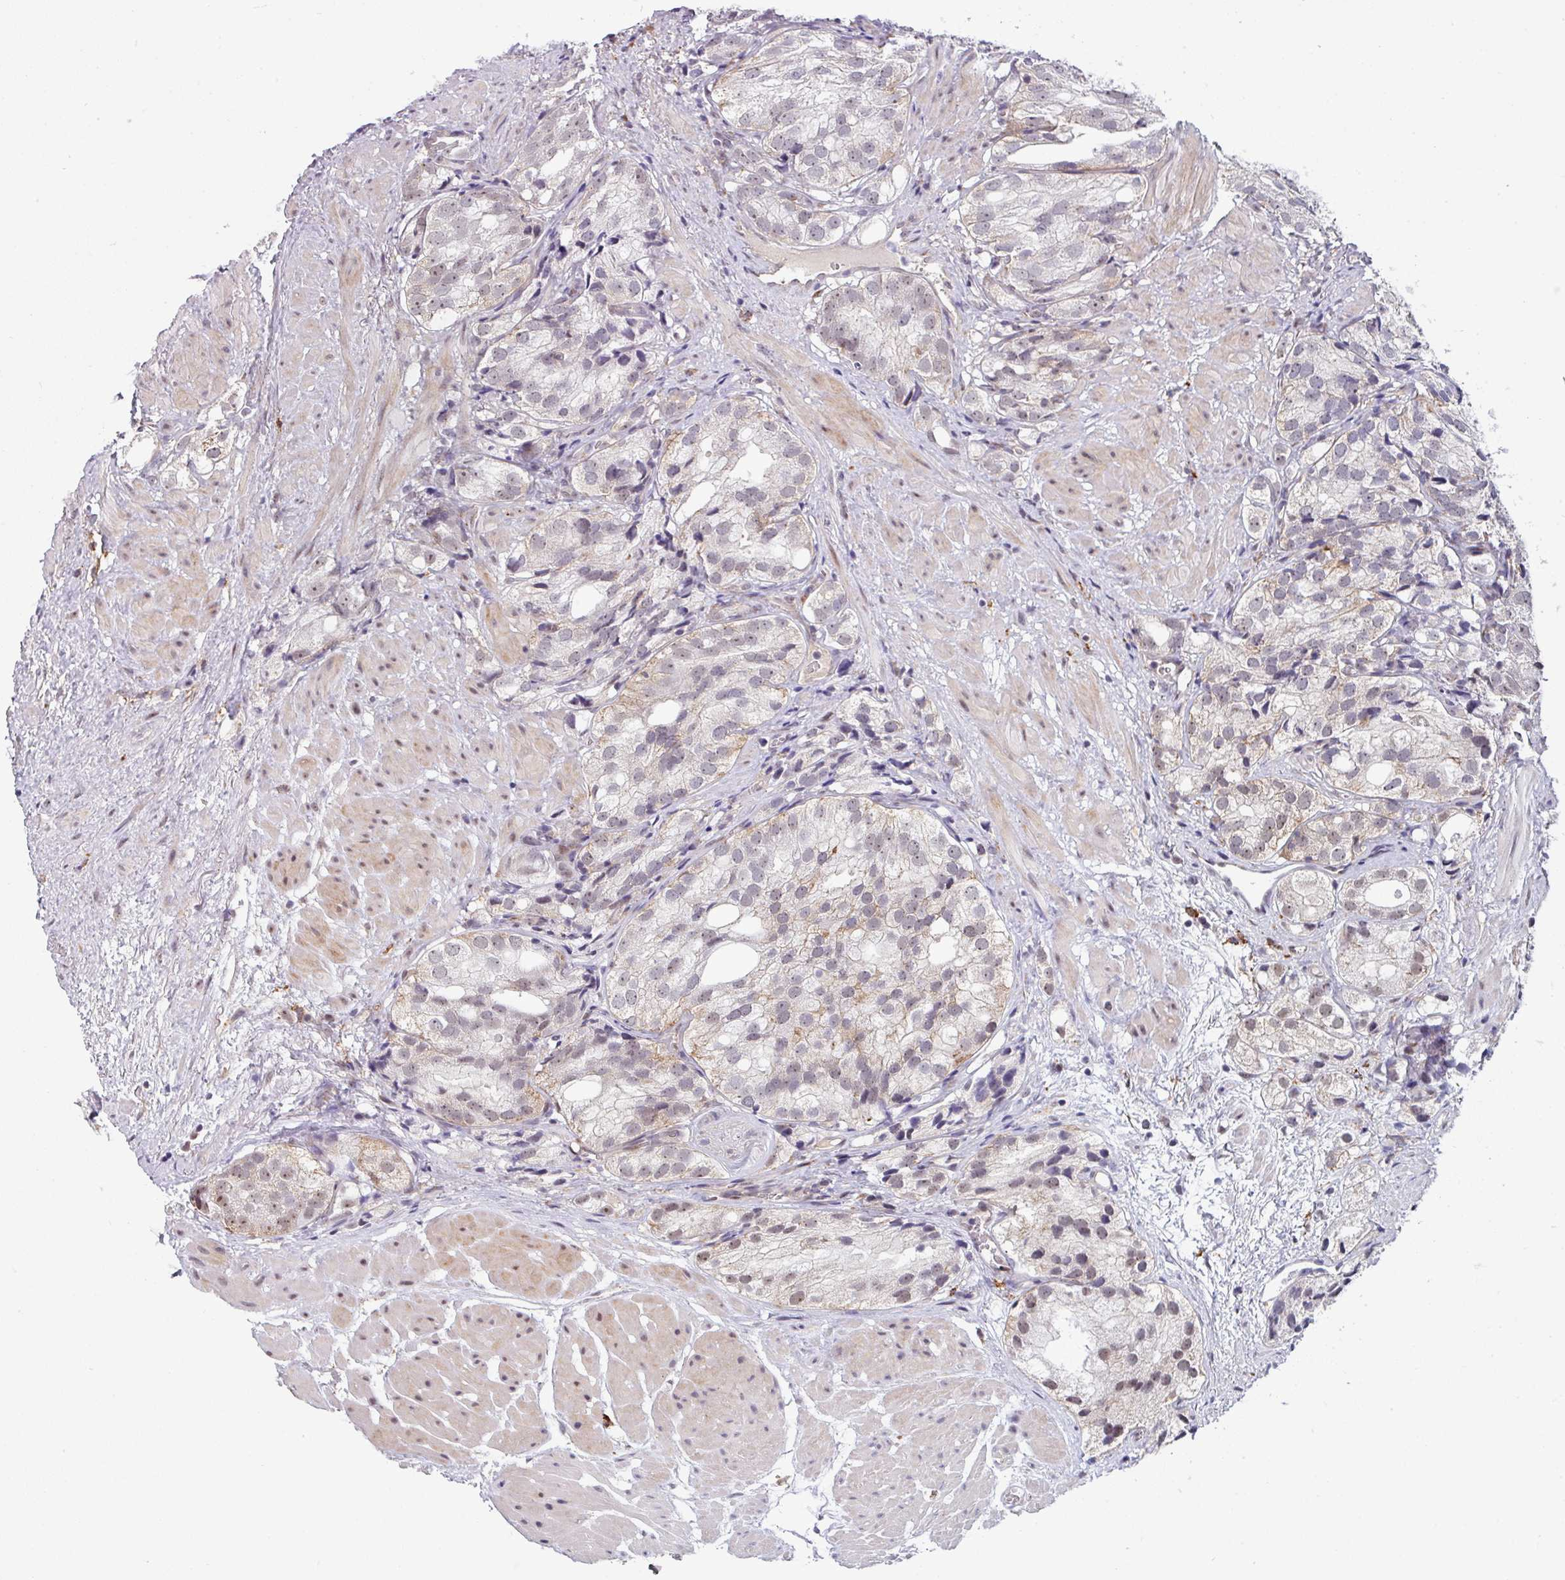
{"staining": {"intensity": "weak", "quantity": "<25%", "location": "cytoplasmic/membranous"}, "tissue": "prostate cancer", "cell_type": "Tumor cells", "image_type": "cancer", "snomed": [{"axis": "morphology", "description": "Adenocarcinoma, High grade"}, {"axis": "topography", "description": "Prostate"}], "caption": "Immunohistochemistry (IHC) of human prostate cancer (high-grade adenocarcinoma) reveals no positivity in tumor cells.", "gene": "BMS1", "patient": {"sex": "male", "age": 82}}